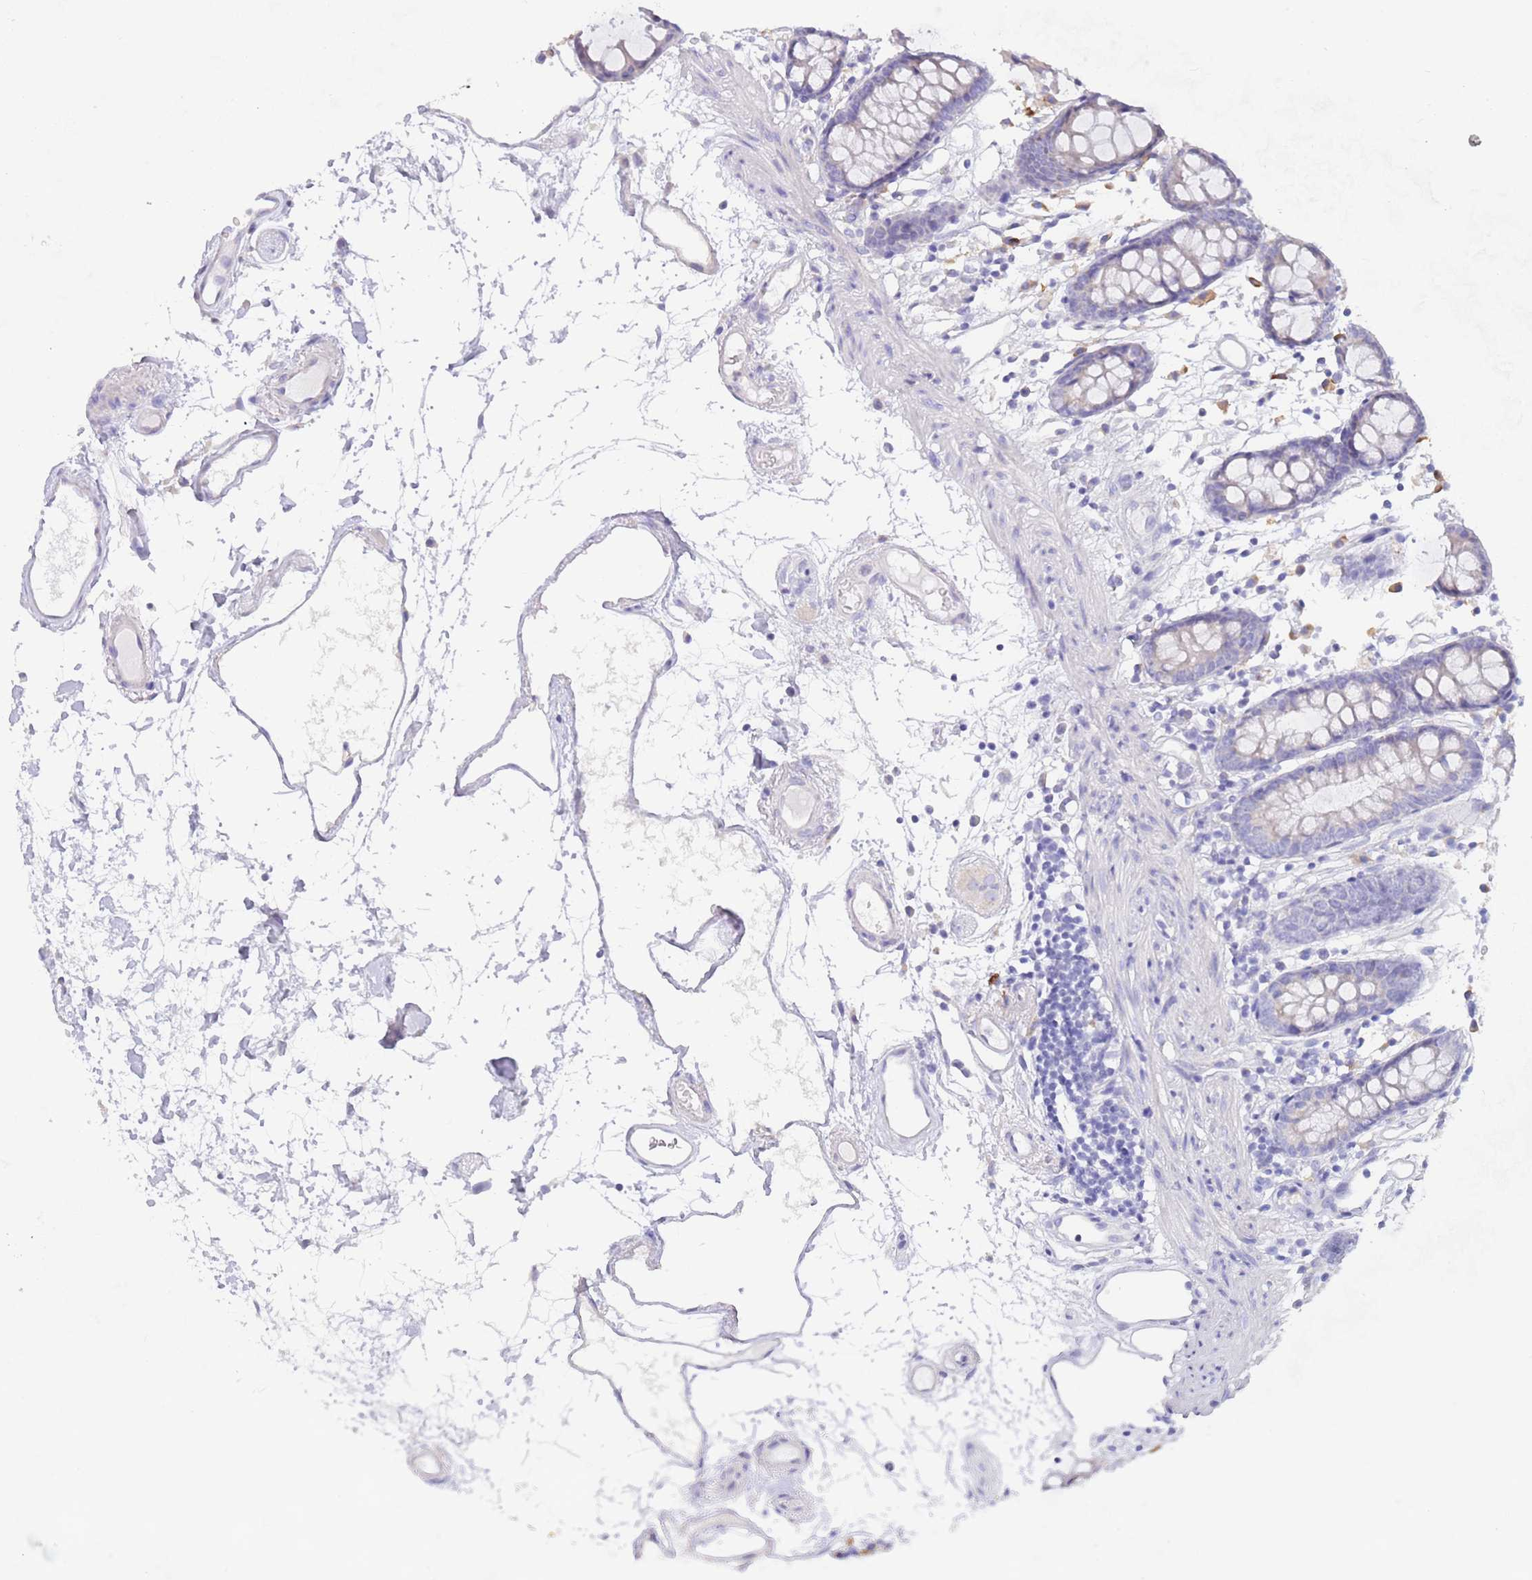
{"staining": {"intensity": "negative", "quantity": "none", "location": "none"}, "tissue": "colon", "cell_type": "Endothelial cells", "image_type": "normal", "snomed": [{"axis": "morphology", "description": "Normal tissue, NOS"}, {"axis": "topography", "description": "Colon"}], "caption": "An immunohistochemistry (IHC) image of unremarkable colon is shown. There is no staining in endothelial cells of colon. (Immunohistochemistry (ihc), brightfield microscopy, high magnification).", "gene": "CCDC149", "patient": {"sex": "female", "age": 84}}